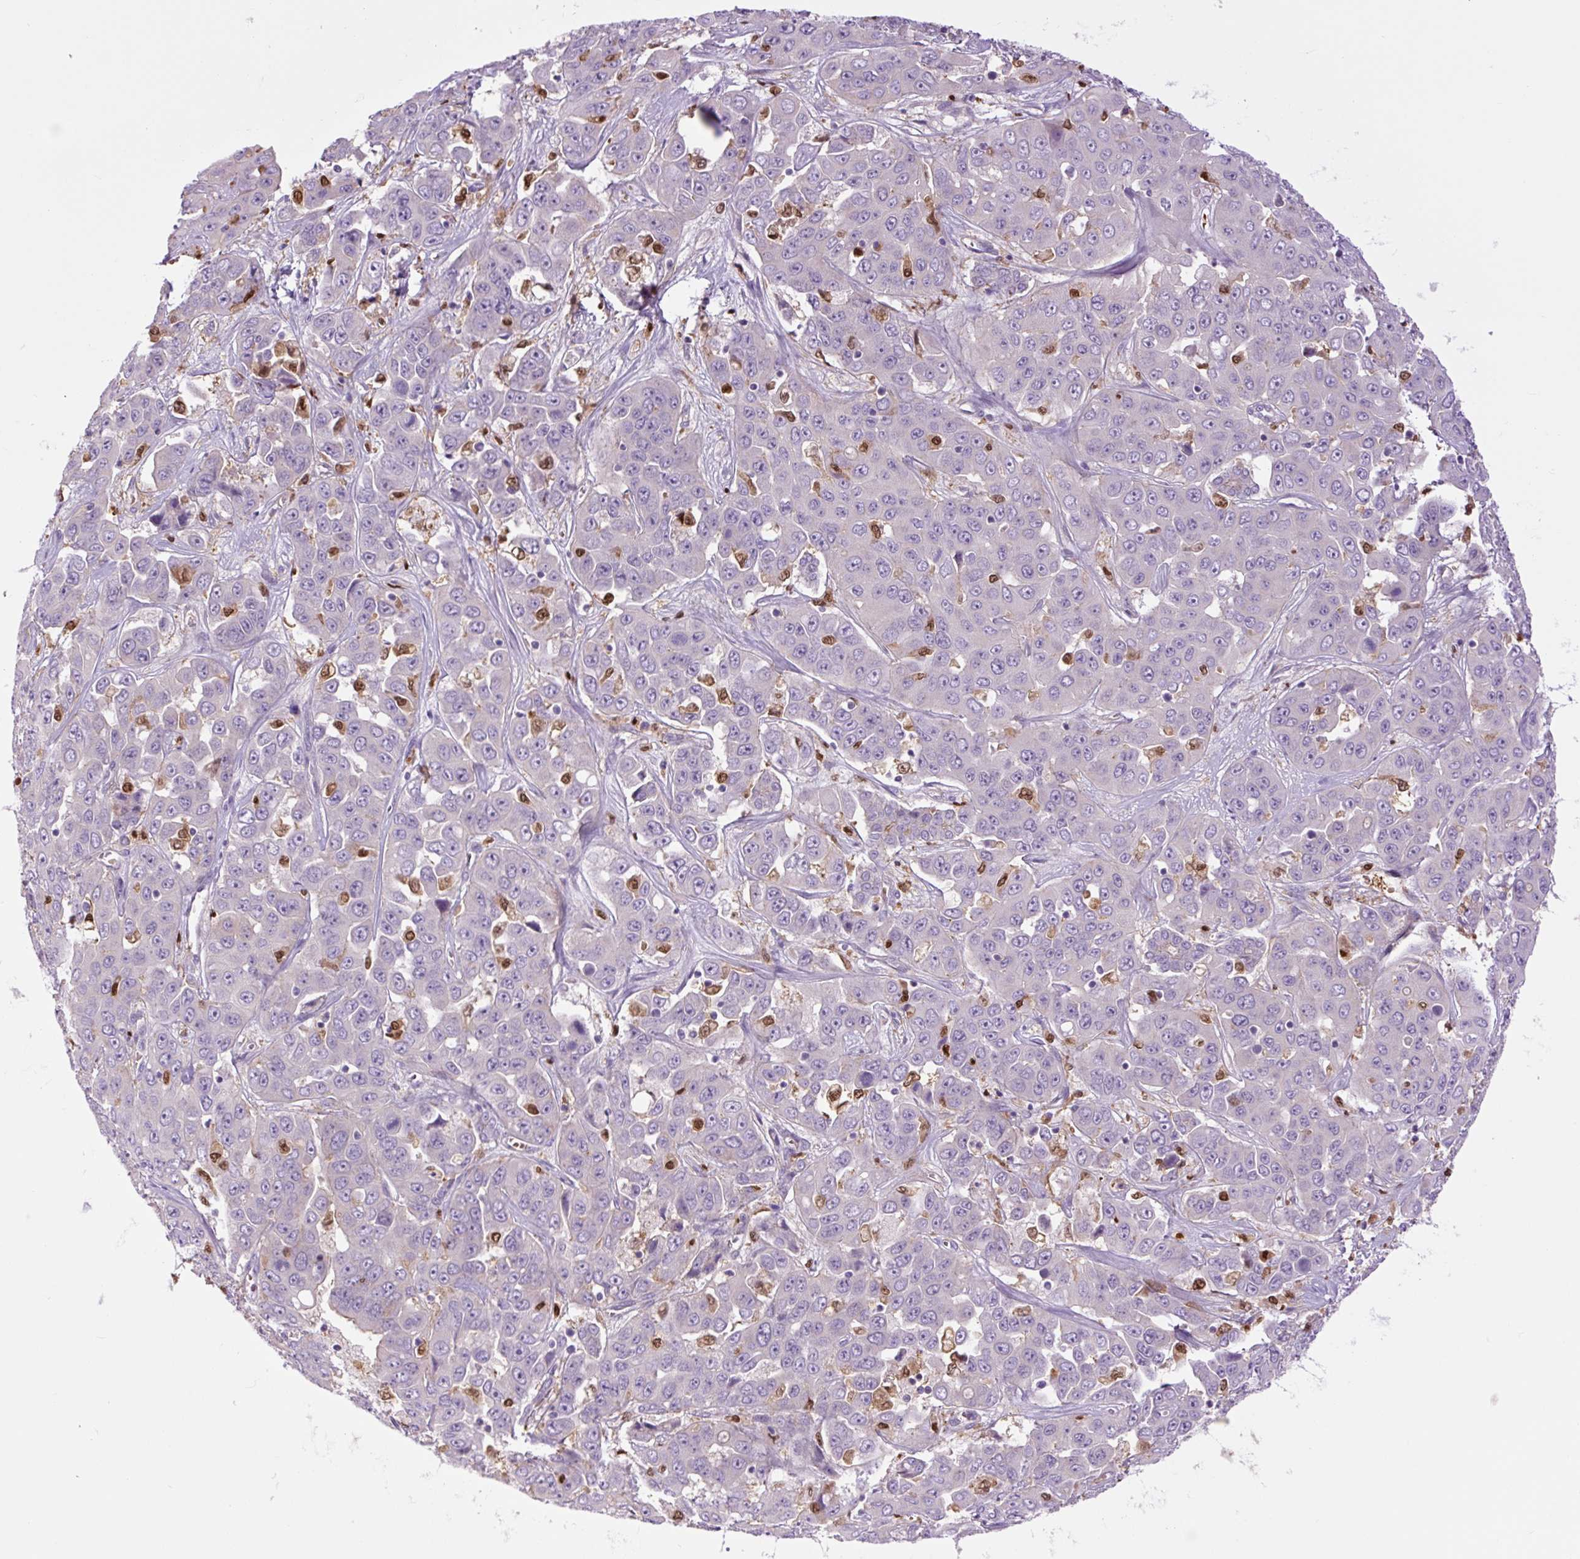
{"staining": {"intensity": "negative", "quantity": "none", "location": "none"}, "tissue": "liver cancer", "cell_type": "Tumor cells", "image_type": "cancer", "snomed": [{"axis": "morphology", "description": "Cholangiocarcinoma"}, {"axis": "topography", "description": "Liver"}], "caption": "IHC of cholangiocarcinoma (liver) displays no staining in tumor cells.", "gene": "SPI1", "patient": {"sex": "female", "age": 52}}